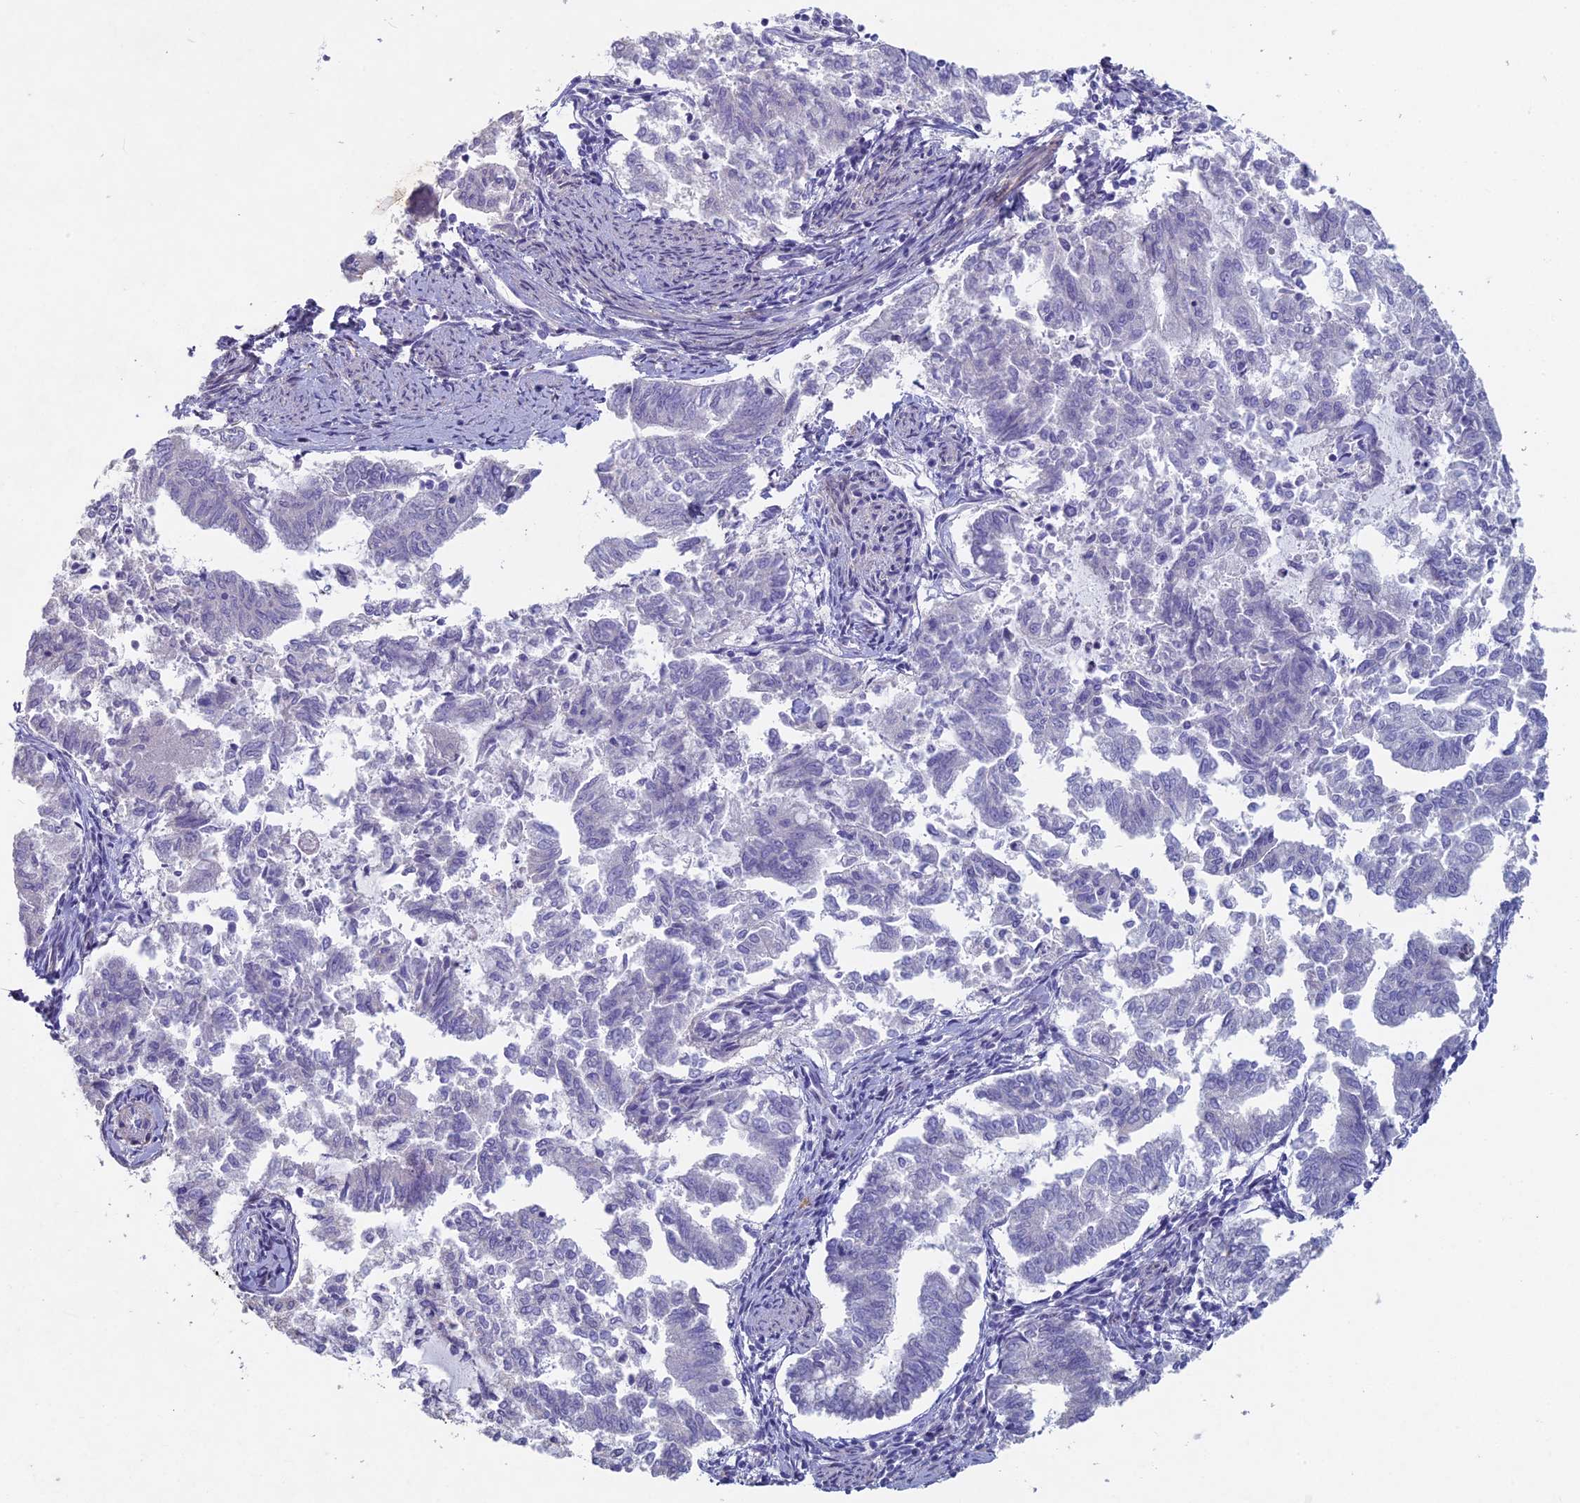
{"staining": {"intensity": "negative", "quantity": "none", "location": "none"}, "tissue": "endometrial cancer", "cell_type": "Tumor cells", "image_type": "cancer", "snomed": [{"axis": "morphology", "description": "Adenocarcinoma, NOS"}, {"axis": "topography", "description": "Endometrium"}], "caption": "A micrograph of endometrial cancer stained for a protein demonstrates no brown staining in tumor cells. The staining was performed using DAB (3,3'-diaminobenzidine) to visualize the protein expression in brown, while the nuclei were stained in blue with hematoxylin (Magnification: 20x).", "gene": "NCAM1", "patient": {"sex": "female", "age": 79}}